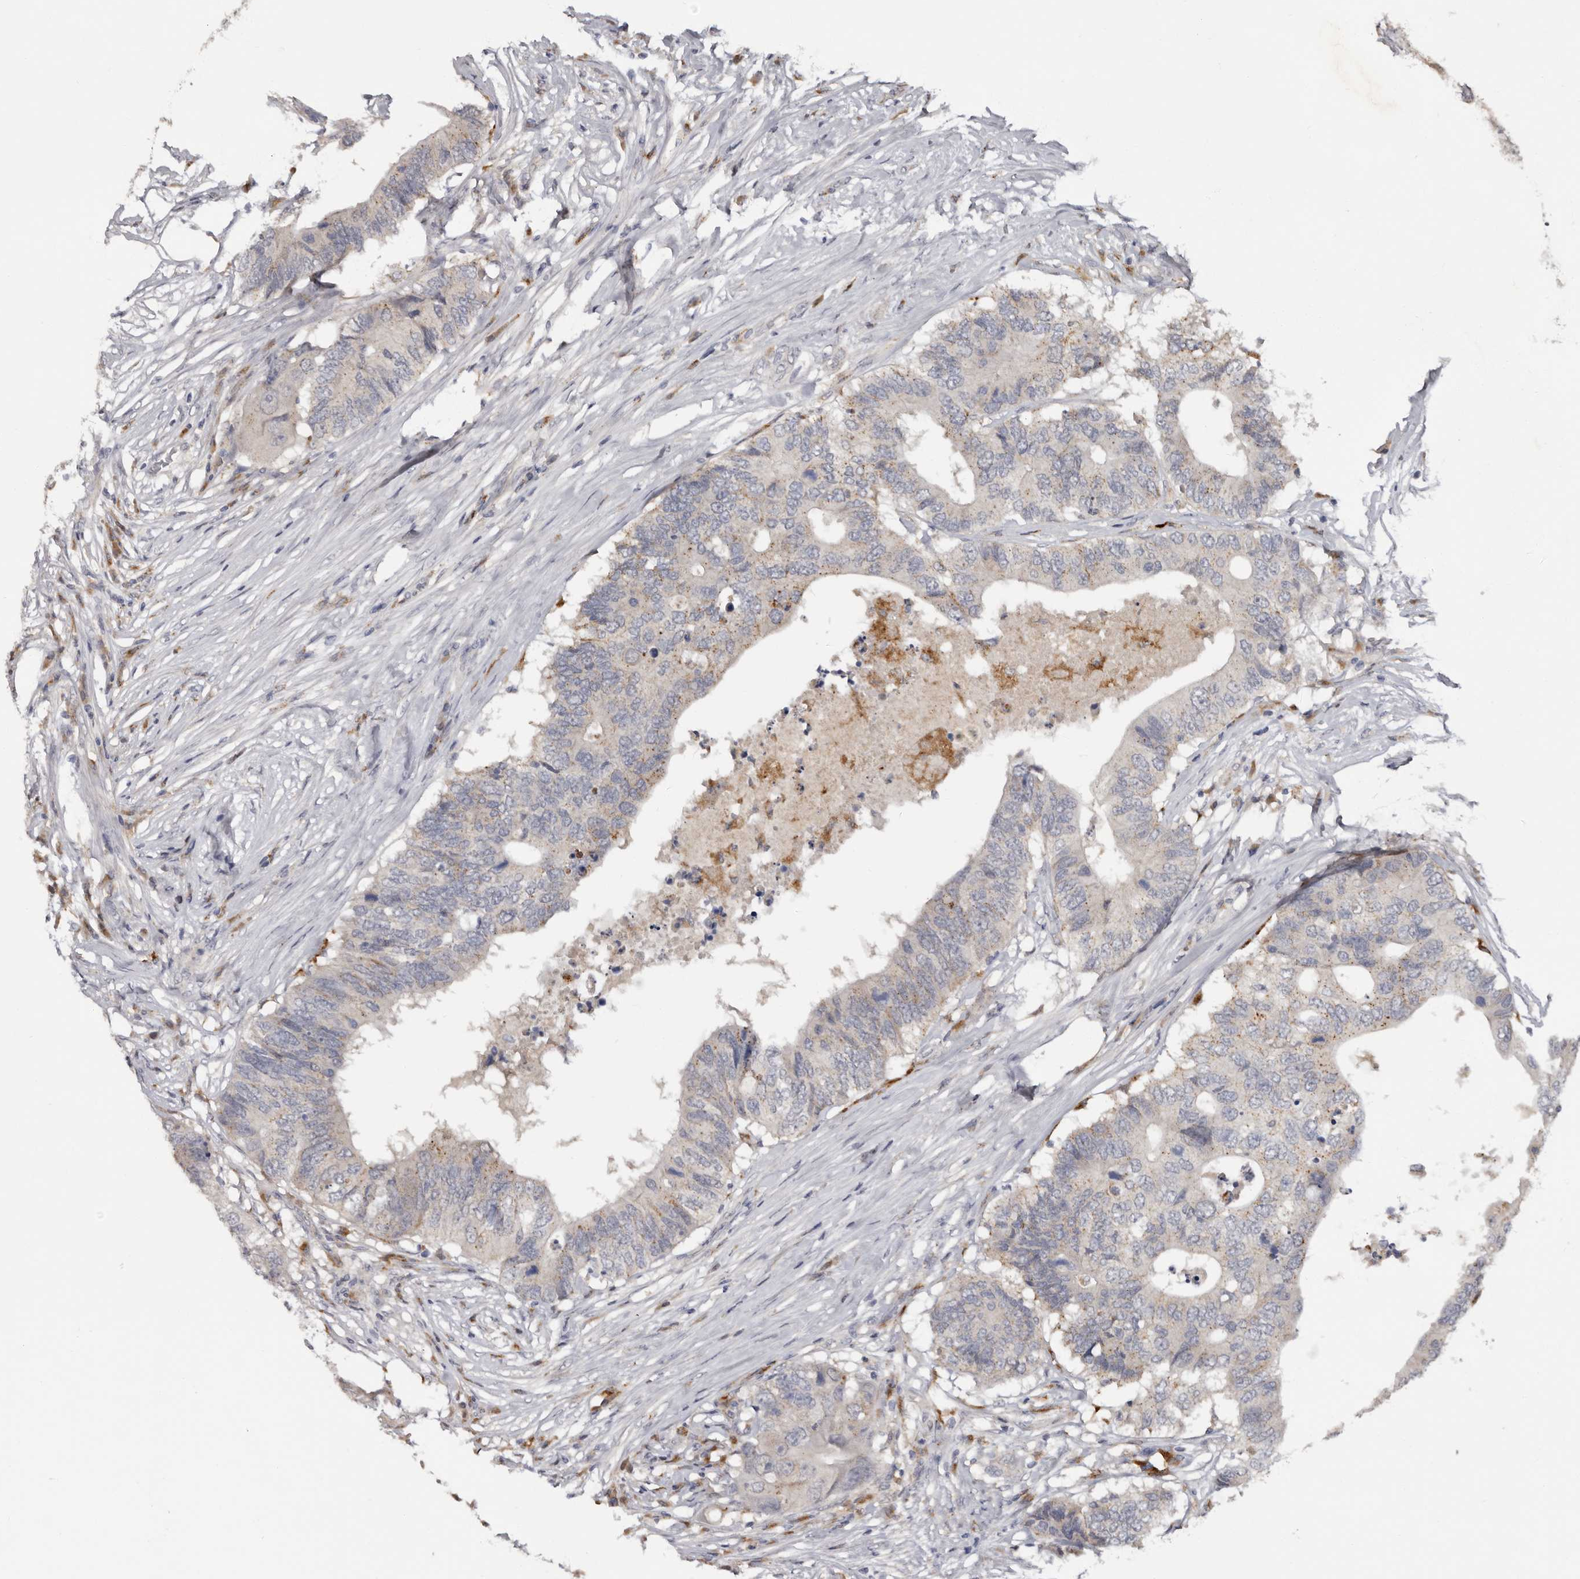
{"staining": {"intensity": "weak", "quantity": "25%-75%", "location": "cytoplasmic/membranous"}, "tissue": "colorectal cancer", "cell_type": "Tumor cells", "image_type": "cancer", "snomed": [{"axis": "morphology", "description": "Adenocarcinoma, NOS"}, {"axis": "topography", "description": "Colon"}], "caption": "About 25%-75% of tumor cells in colorectal adenocarcinoma display weak cytoplasmic/membranous protein staining as visualized by brown immunohistochemical staining.", "gene": "DAP", "patient": {"sex": "male", "age": 71}}